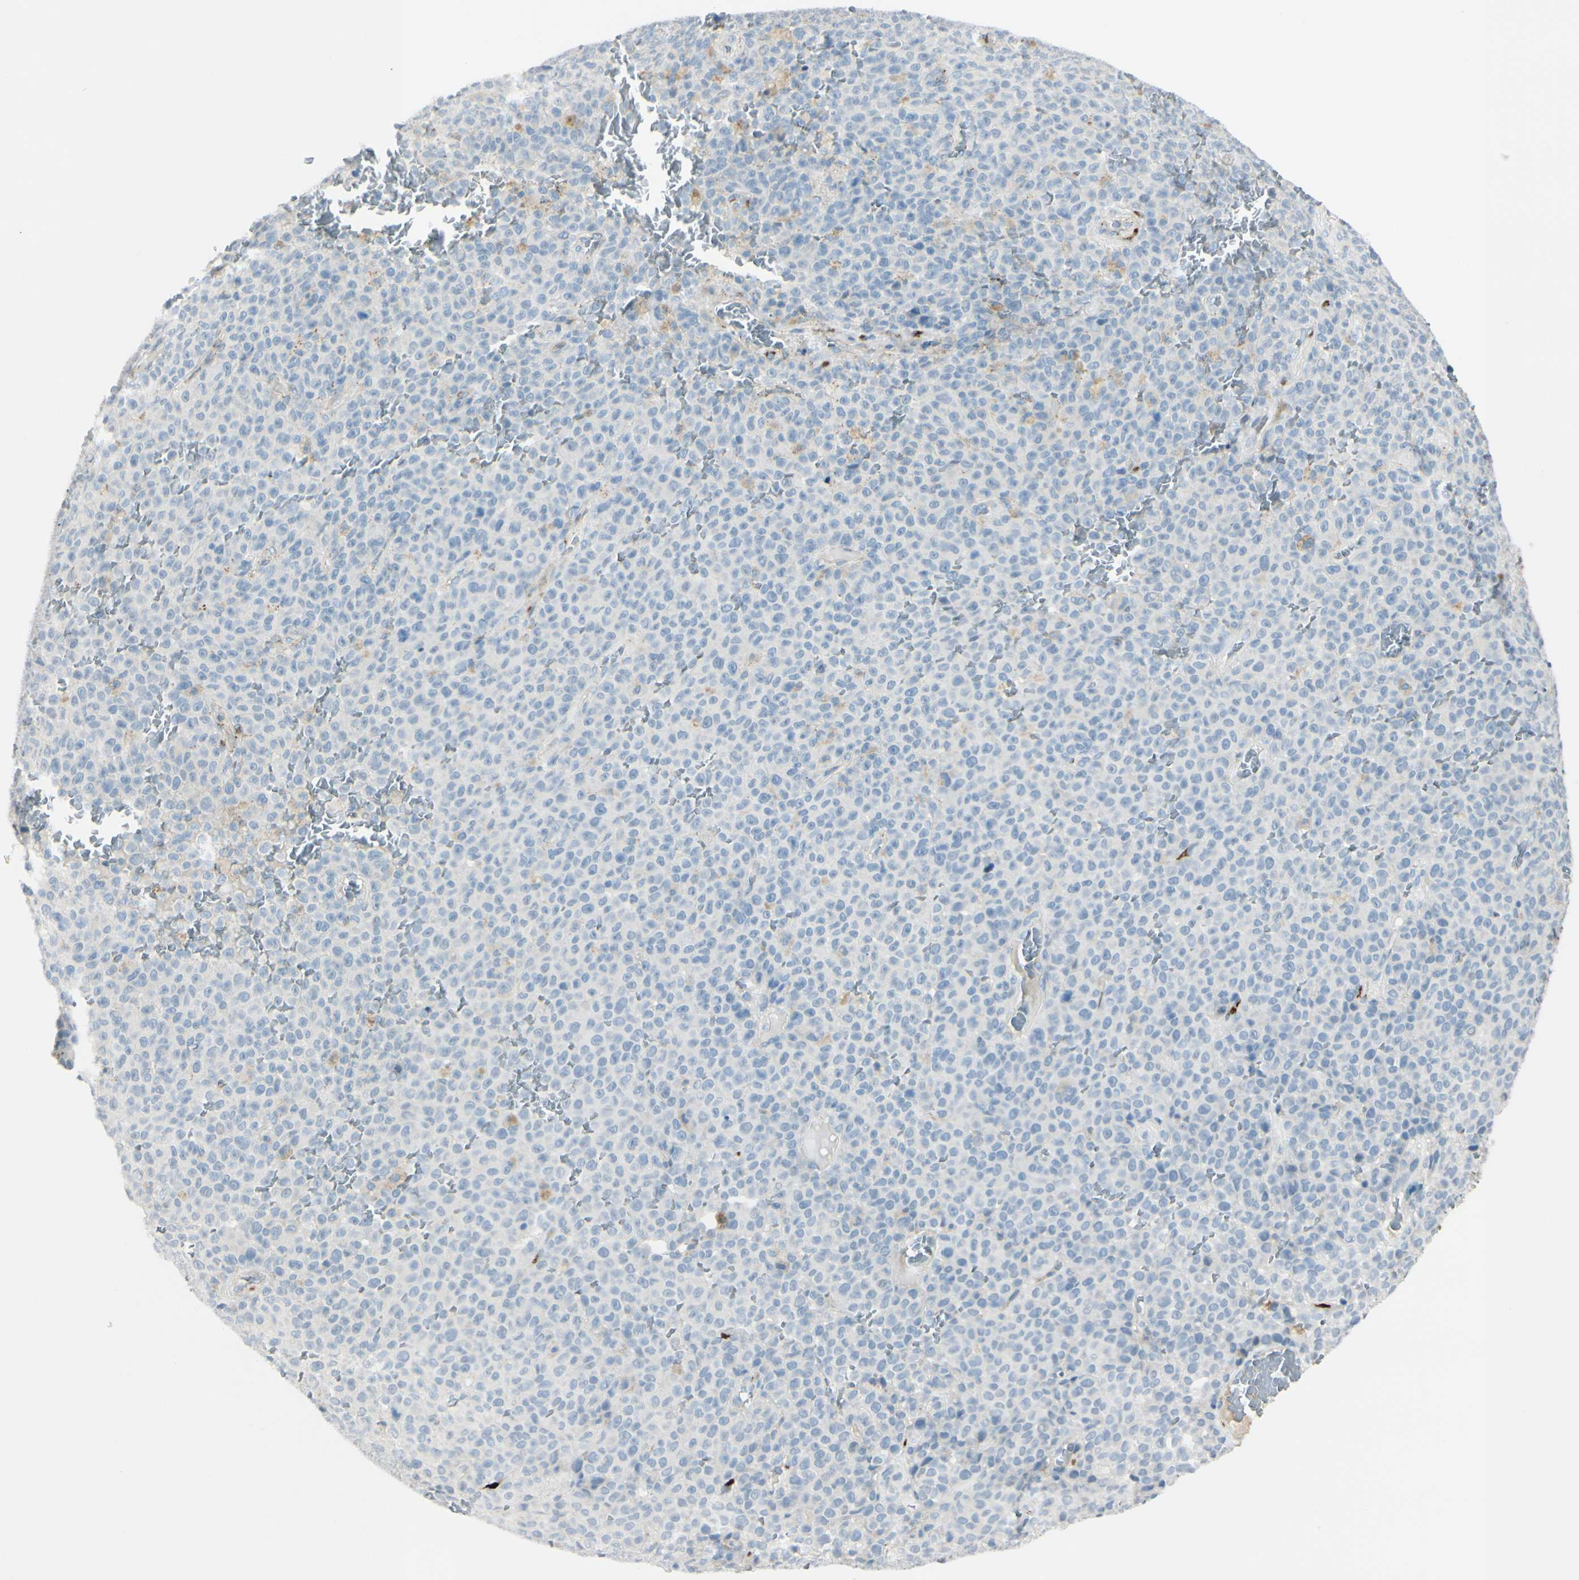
{"staining": {"intensity": "negative", "quantity": "none", "location": "none"}, "tissue": "melanoma", "cell_type": "Tumor cells", "image_type": "cancer", "snomed": [{"axis": "morphology", "description": "Malignant melanoma, NOS"}, {"axis": "topography", "description": "Skin"}], "caption": "Immunohistochemistry (IHC) photomicrograph of neoplastic tissue: human malignant melanoma stained with DAB (3,3'-diaminobenzidine) demonstrates no significant protein positivity in tumor cells.", "gene": "GALNT5", "patient": {"sex": "female", "age": 82}}